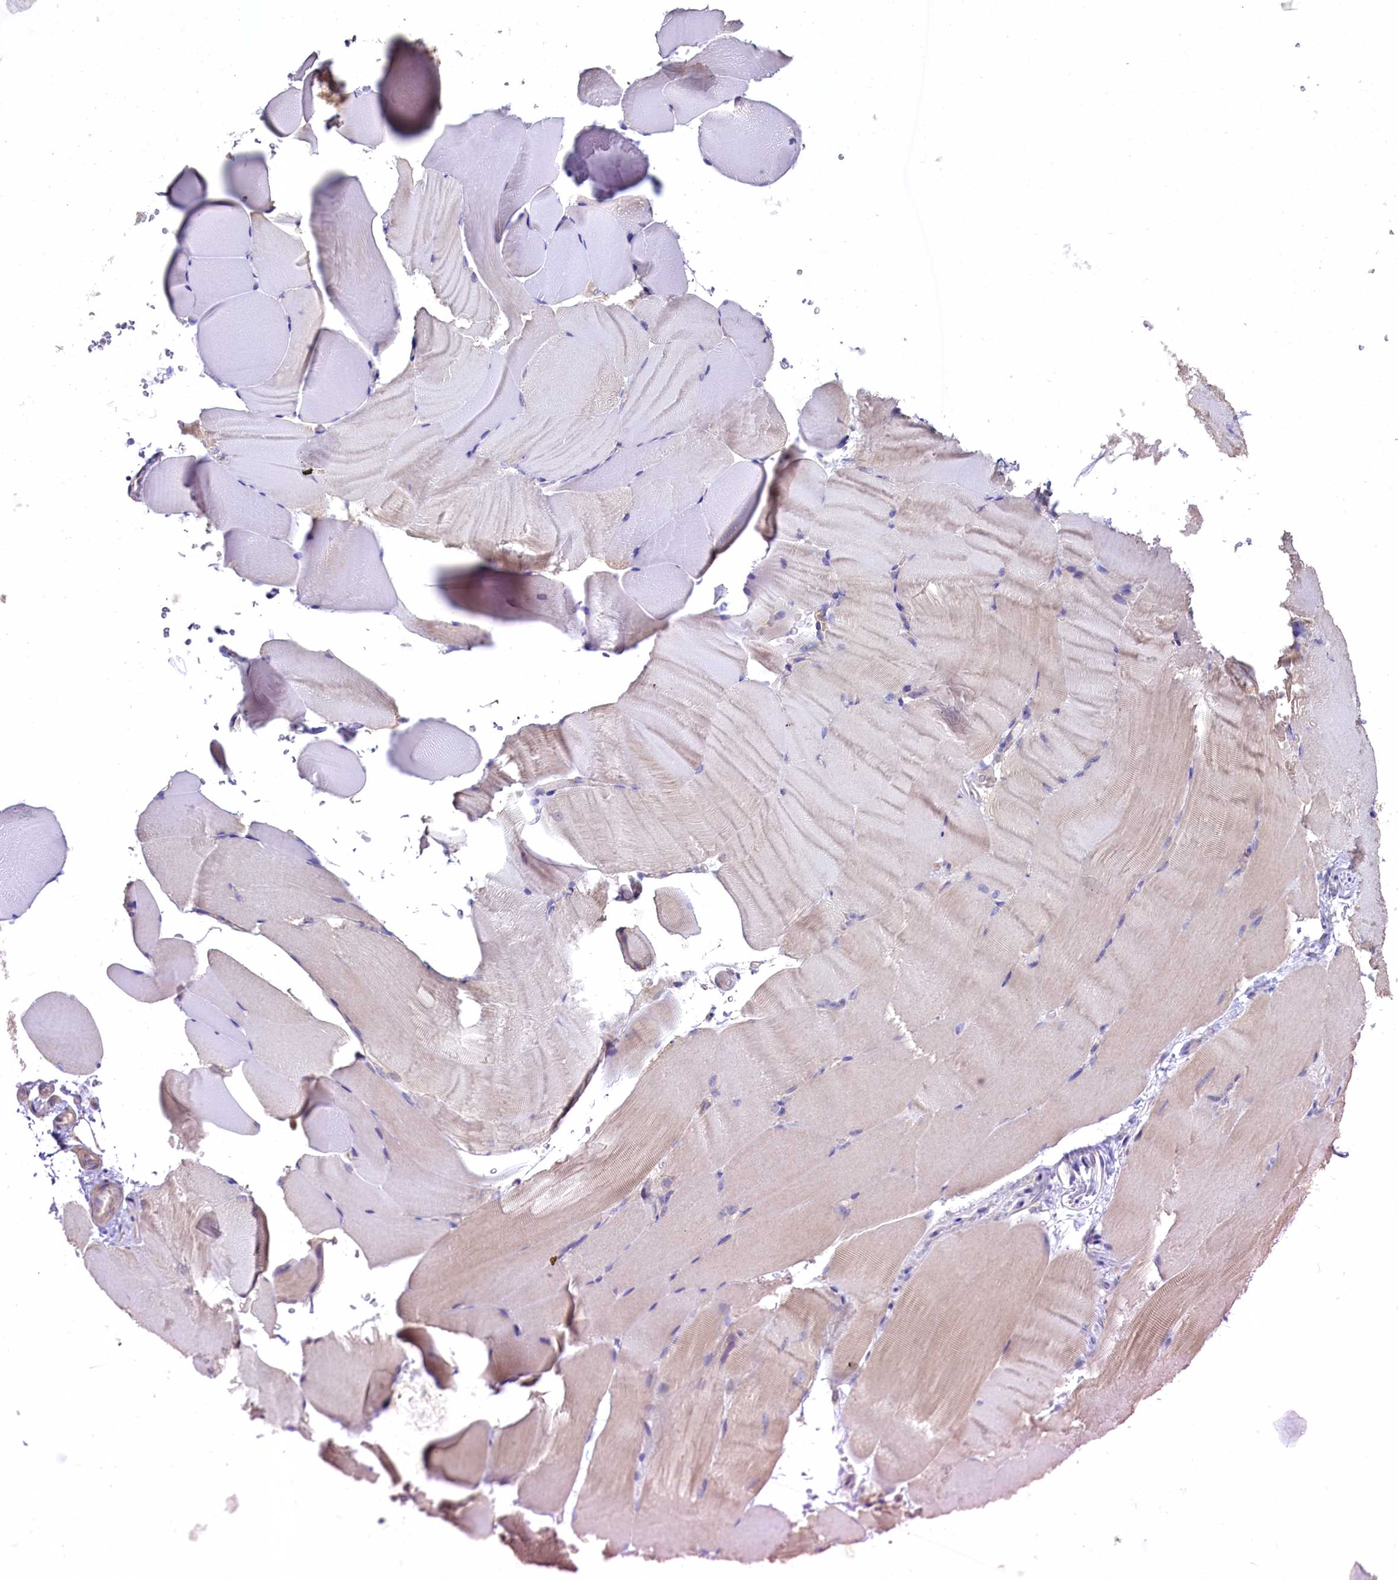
{"staining": {"intensity": "weak", "quantity": "<25%", "location": "cytoplasmic/membranous"}, "tissue": "skeletal muscle", "cell_type": "Myocytes", "image_type": "normal", "snomed": [{"axis": "morphology", "description": "Normal tissue, NOS"}, {"axis": "topography", "description": "Skeletal muscle"}, {"axis": "topography", "description": "Parathyroid gland"}], "caption": "Immunohistochemical staining of normal human skeletal muscle demonstrates no significant staining in myocytes. (Stains: DAB immunohistochemistry with hematoxylin counter stain, Microscopy: brightfield microscopy at high magnification).", "gene": "MRPL57", "patient": {"sex": "female", "age": 37}}